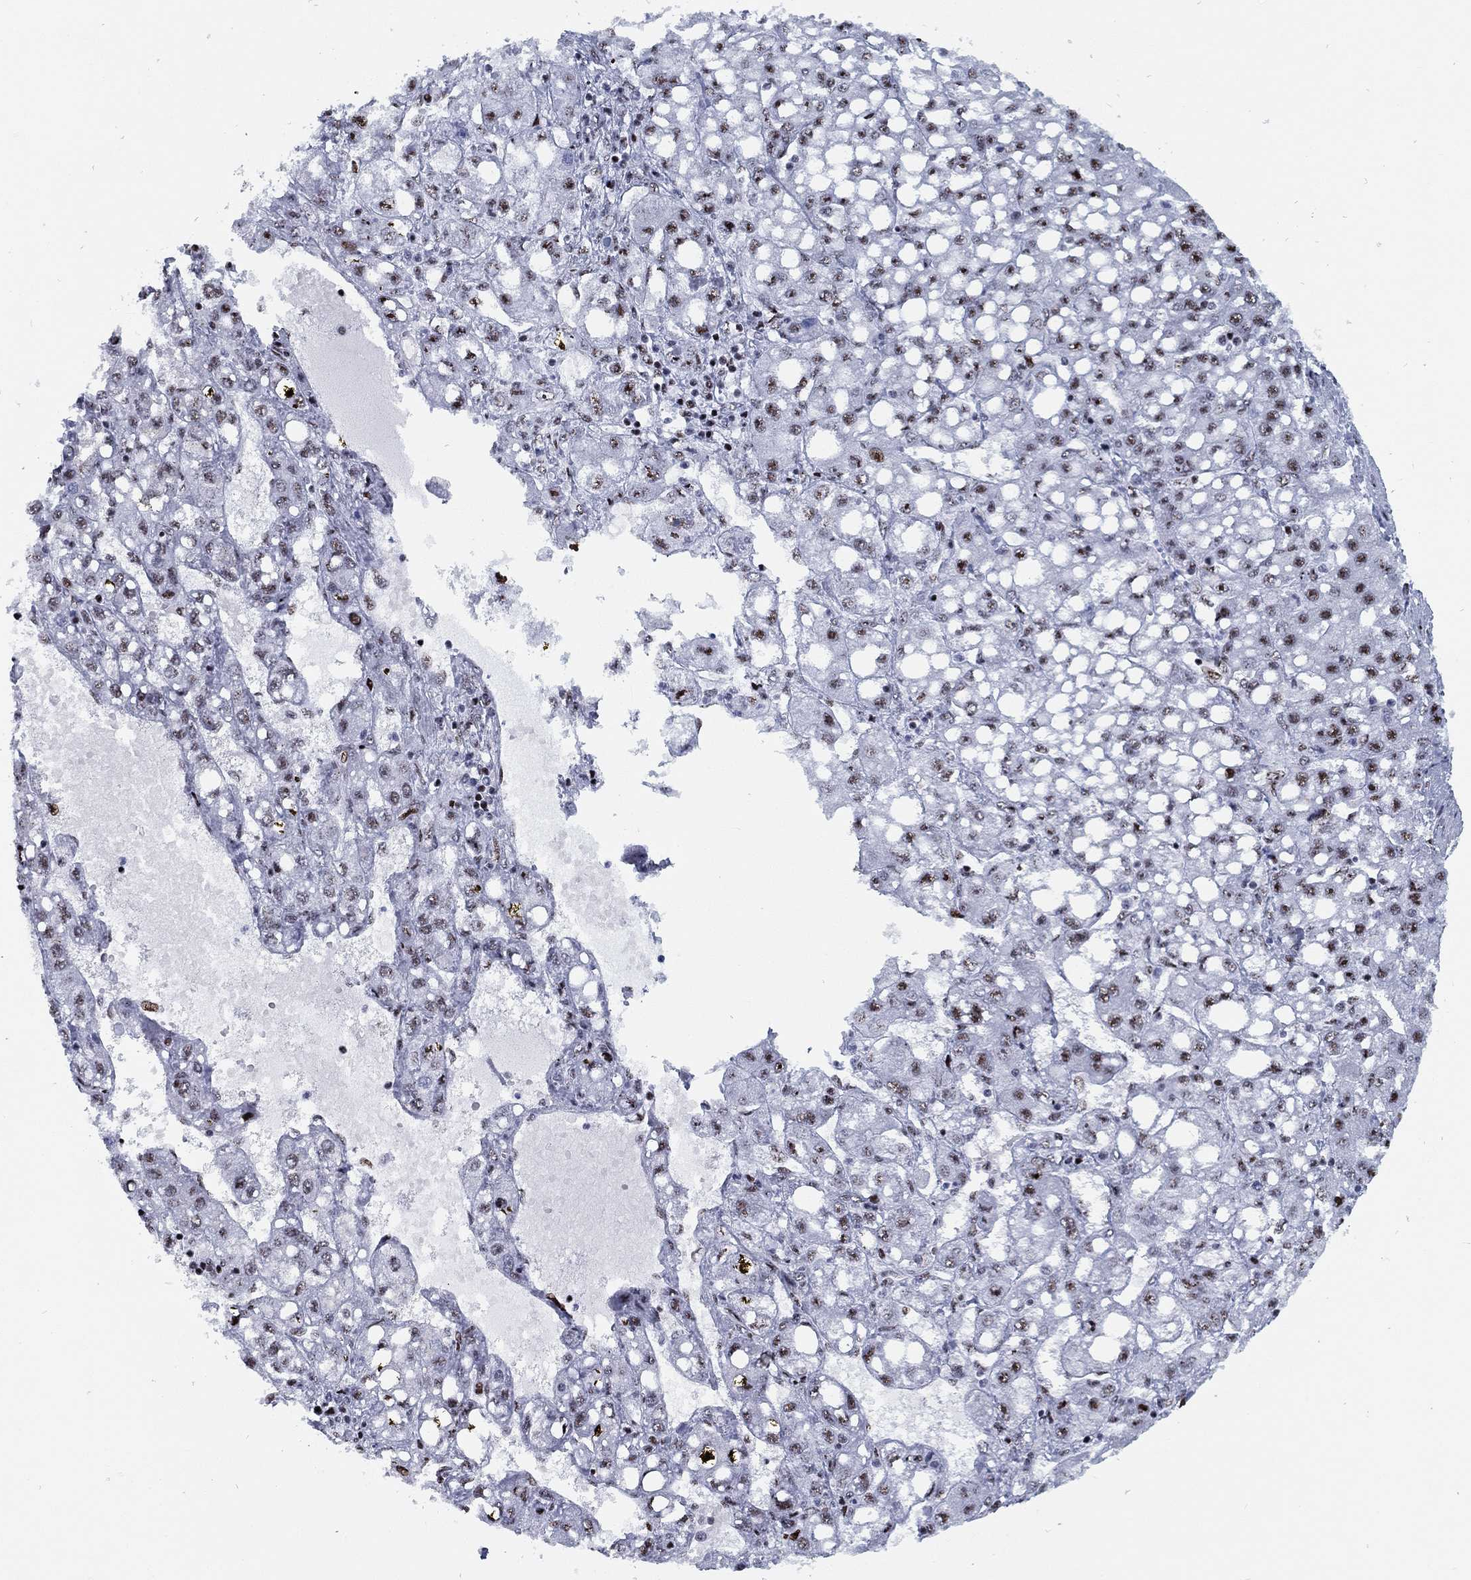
{"staining": {"intensity": "moderate", "quantity": "<25%", "location": "nuclear"}, "tissue": "liver cancer", "cell_type": "Tumor cells", "image_type": "cancer", "snomed": [{"axis": "morphology", "description": "Carcinoma, Hepatocellular, NOS"}, {"axis": "topography", "description": "Liver"}], "caption": "IHC histopathology image of liver cancer stained for a protein (brown), which reveals low levels of moderate nuclear expression in about <25% of tumor cells.", "gene": "CYB561D2", "patient": {"sex": "female", "age": 65}}